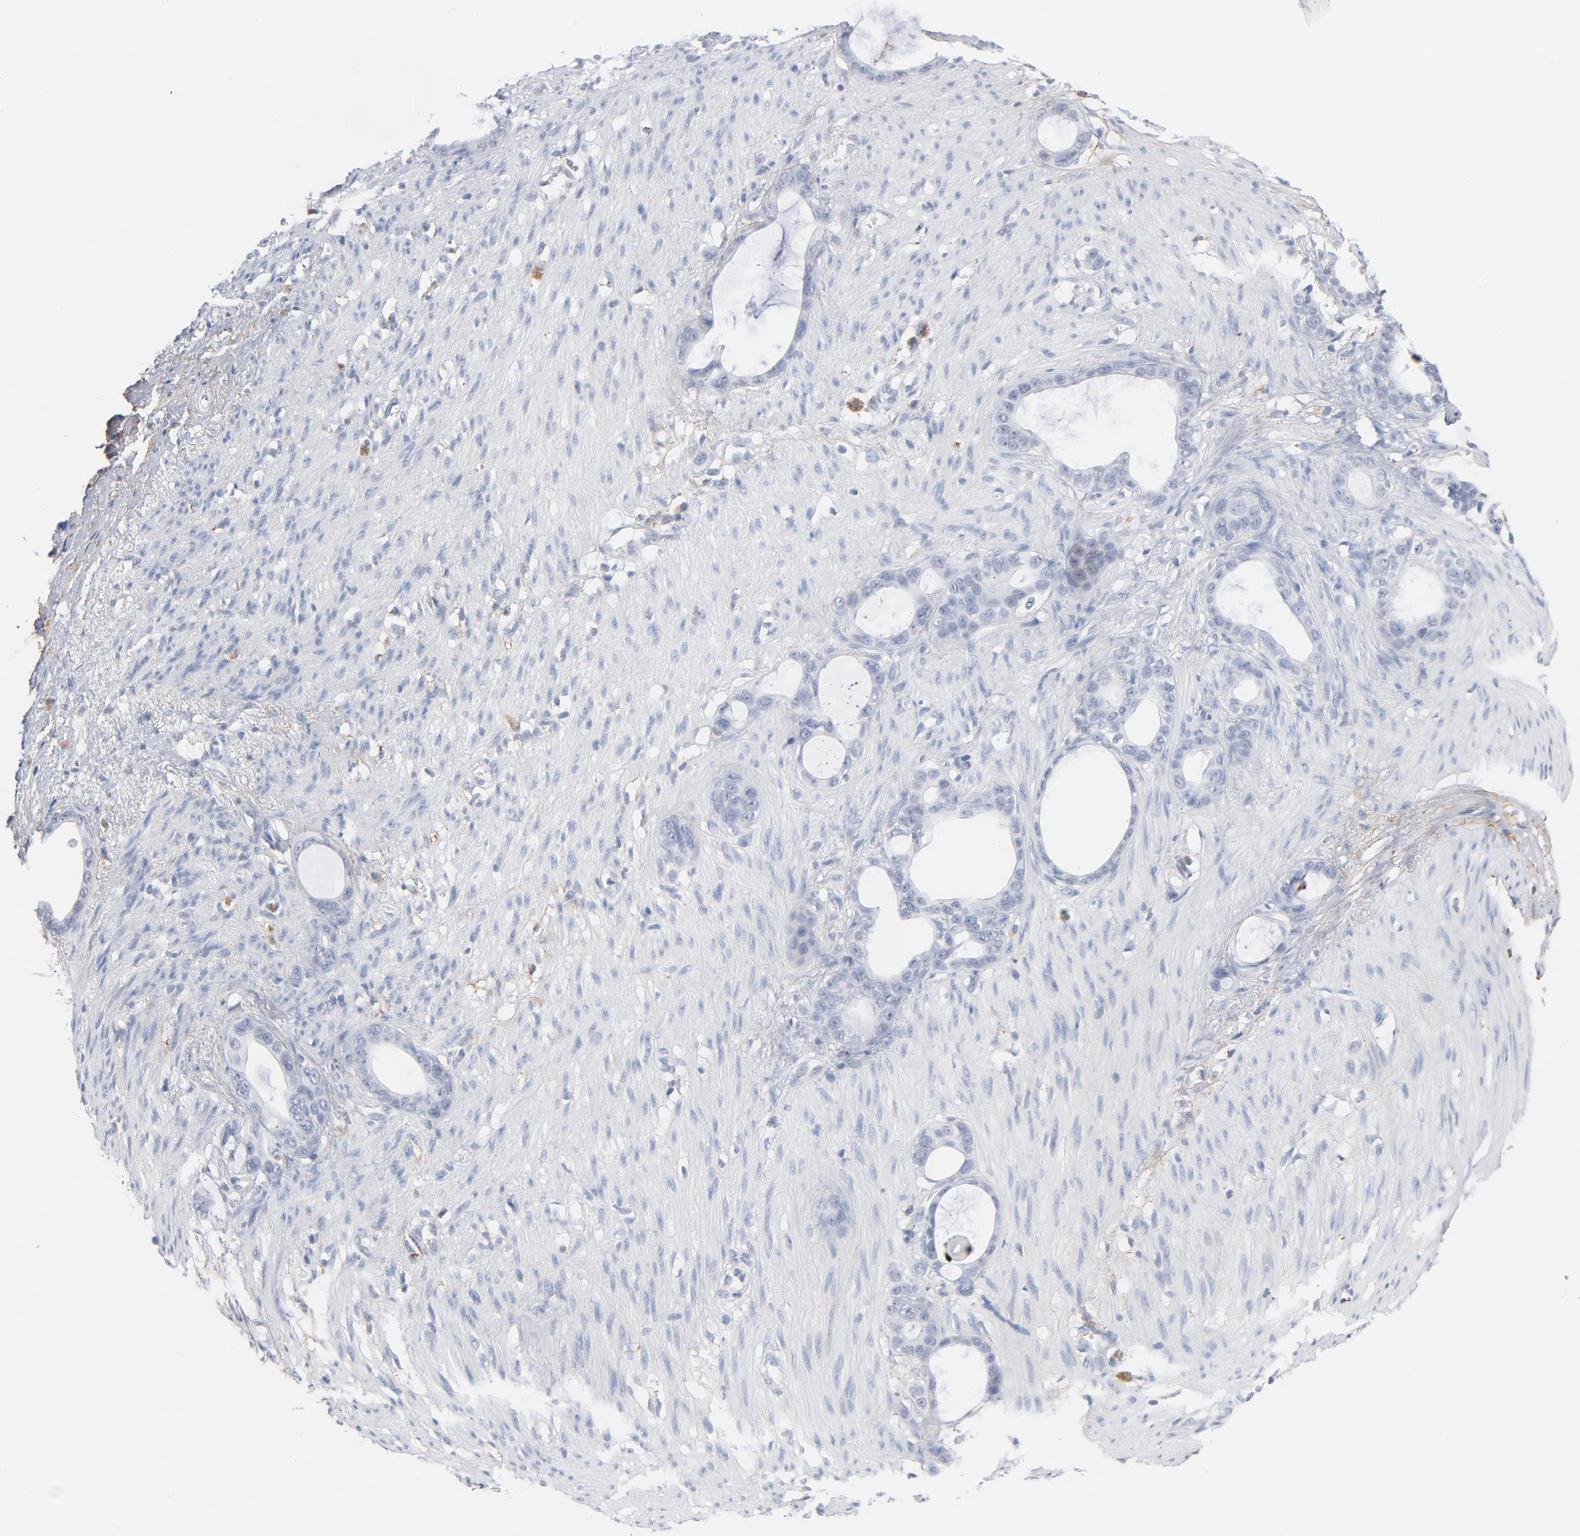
{"staining": {"intensity": "negative", "quantity": "none", "location": "none"}, "tissue": "stomach cancer", "cell_type": "Tumor cells", "image_type": "cancer", "snomed": [{"axis": "morphology", "description": "Adenocarcinoma, NOS"}, {"axis": "topography", "description": "Stomach"}], "caption": "Tumor cells show no significant protein expression in adenocarcinoma (stomach). The staining was performed using DAB (3,3'-diaminobenzidine) to visualize the protein expression in brown, while the nuclei were stained in blue with hematoxylin (Magnification: 20x).", "gene": "LTBP2", "patient": {"sex": "female", "age": 75}}